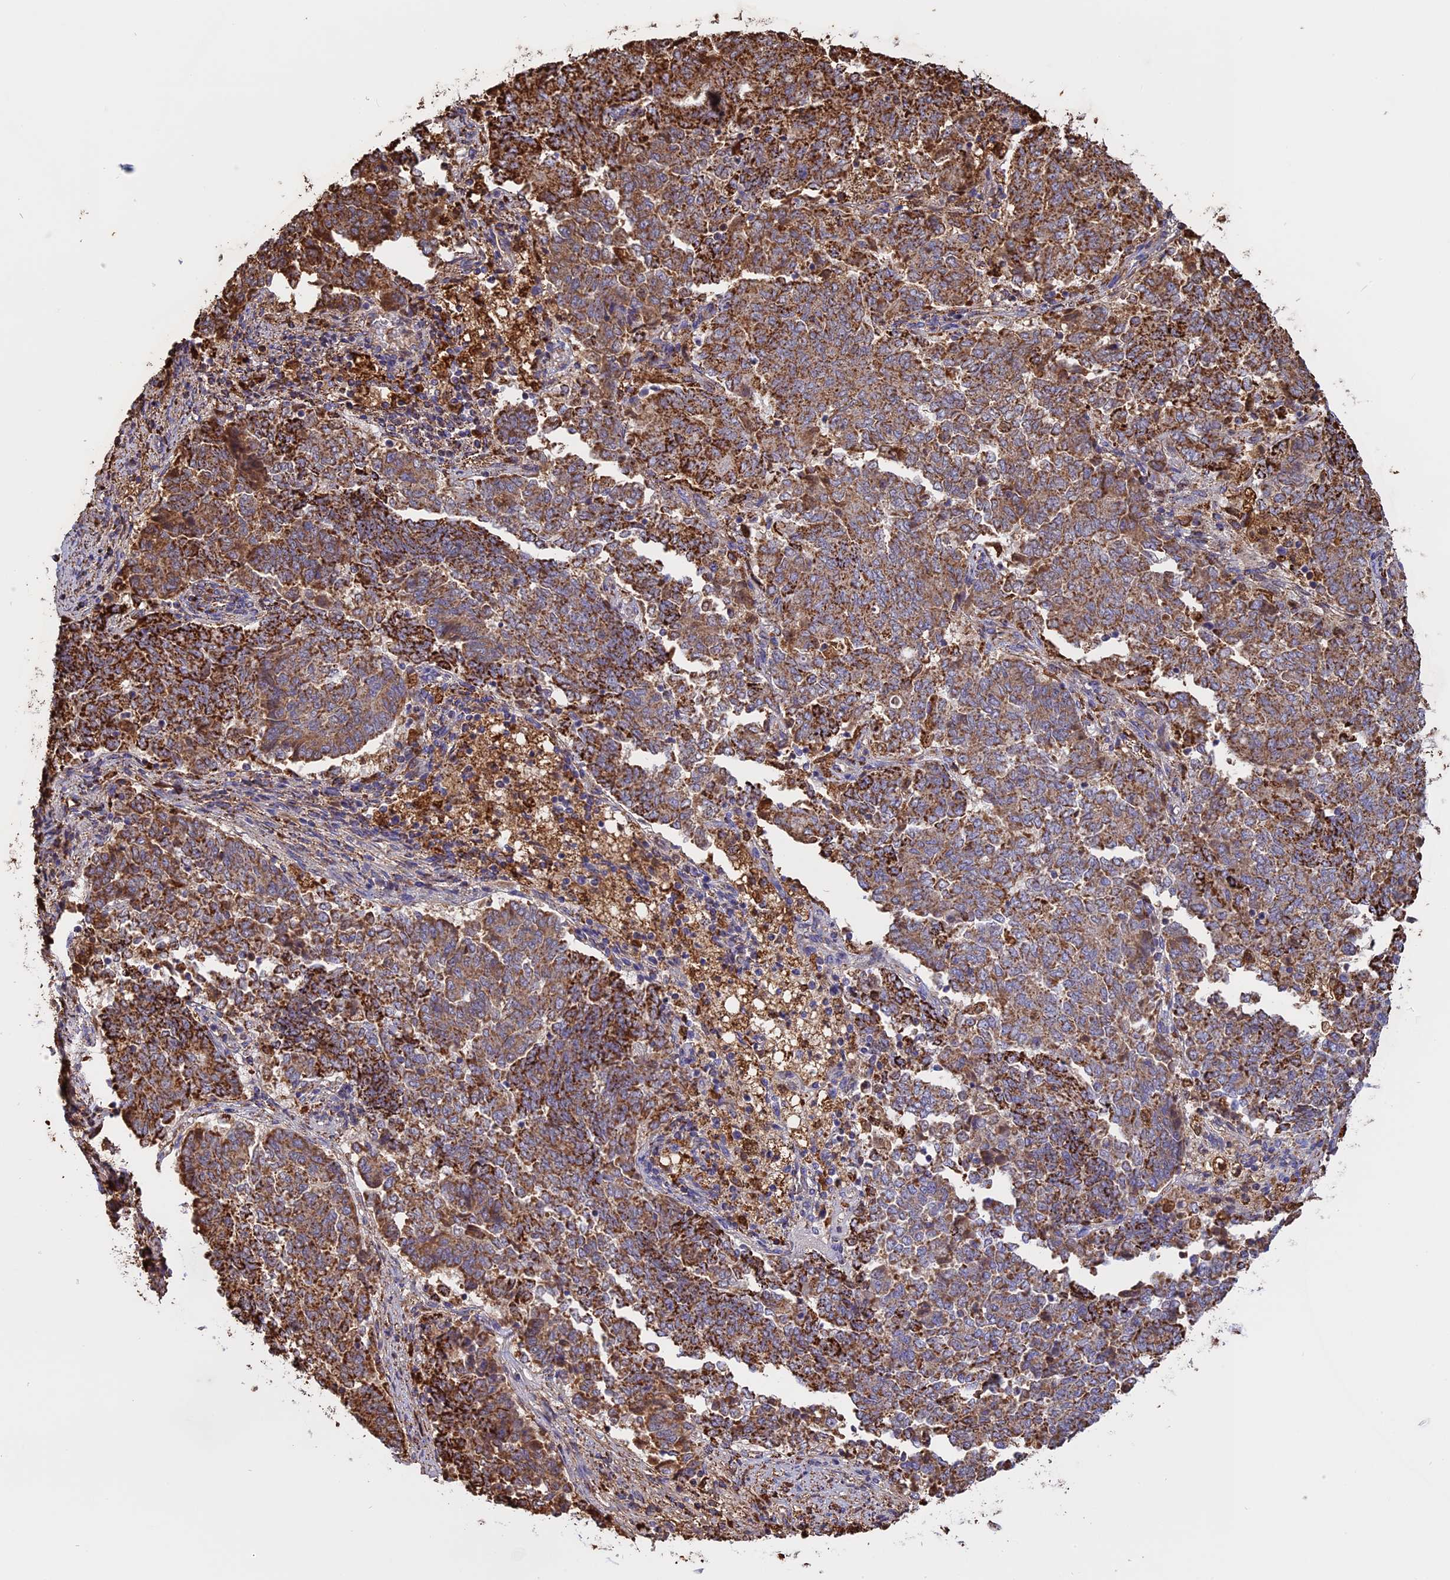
{"staining": {"intensity": "moderate", "quantity": ">75%", "location": "cytoplasmic/membranous"}, "tissue": "endometrial cancer", "cell_type": "Tumor cells", "image_type": "cancer", "snomed": [{"axis": "morphology", "description": "Adenocarcinoma, NOS"}, {"axis": "topography", "description": "Endometrium"}], "caption": "Adenocarcinoma (endometrial) stained for a protein (brown) exhibits moderate cytoplasmic/membranous positive staining in approximately >75% of tumor cells.", "gene": "KCNG1", "patient": {"sex": "female", "age": 80}}